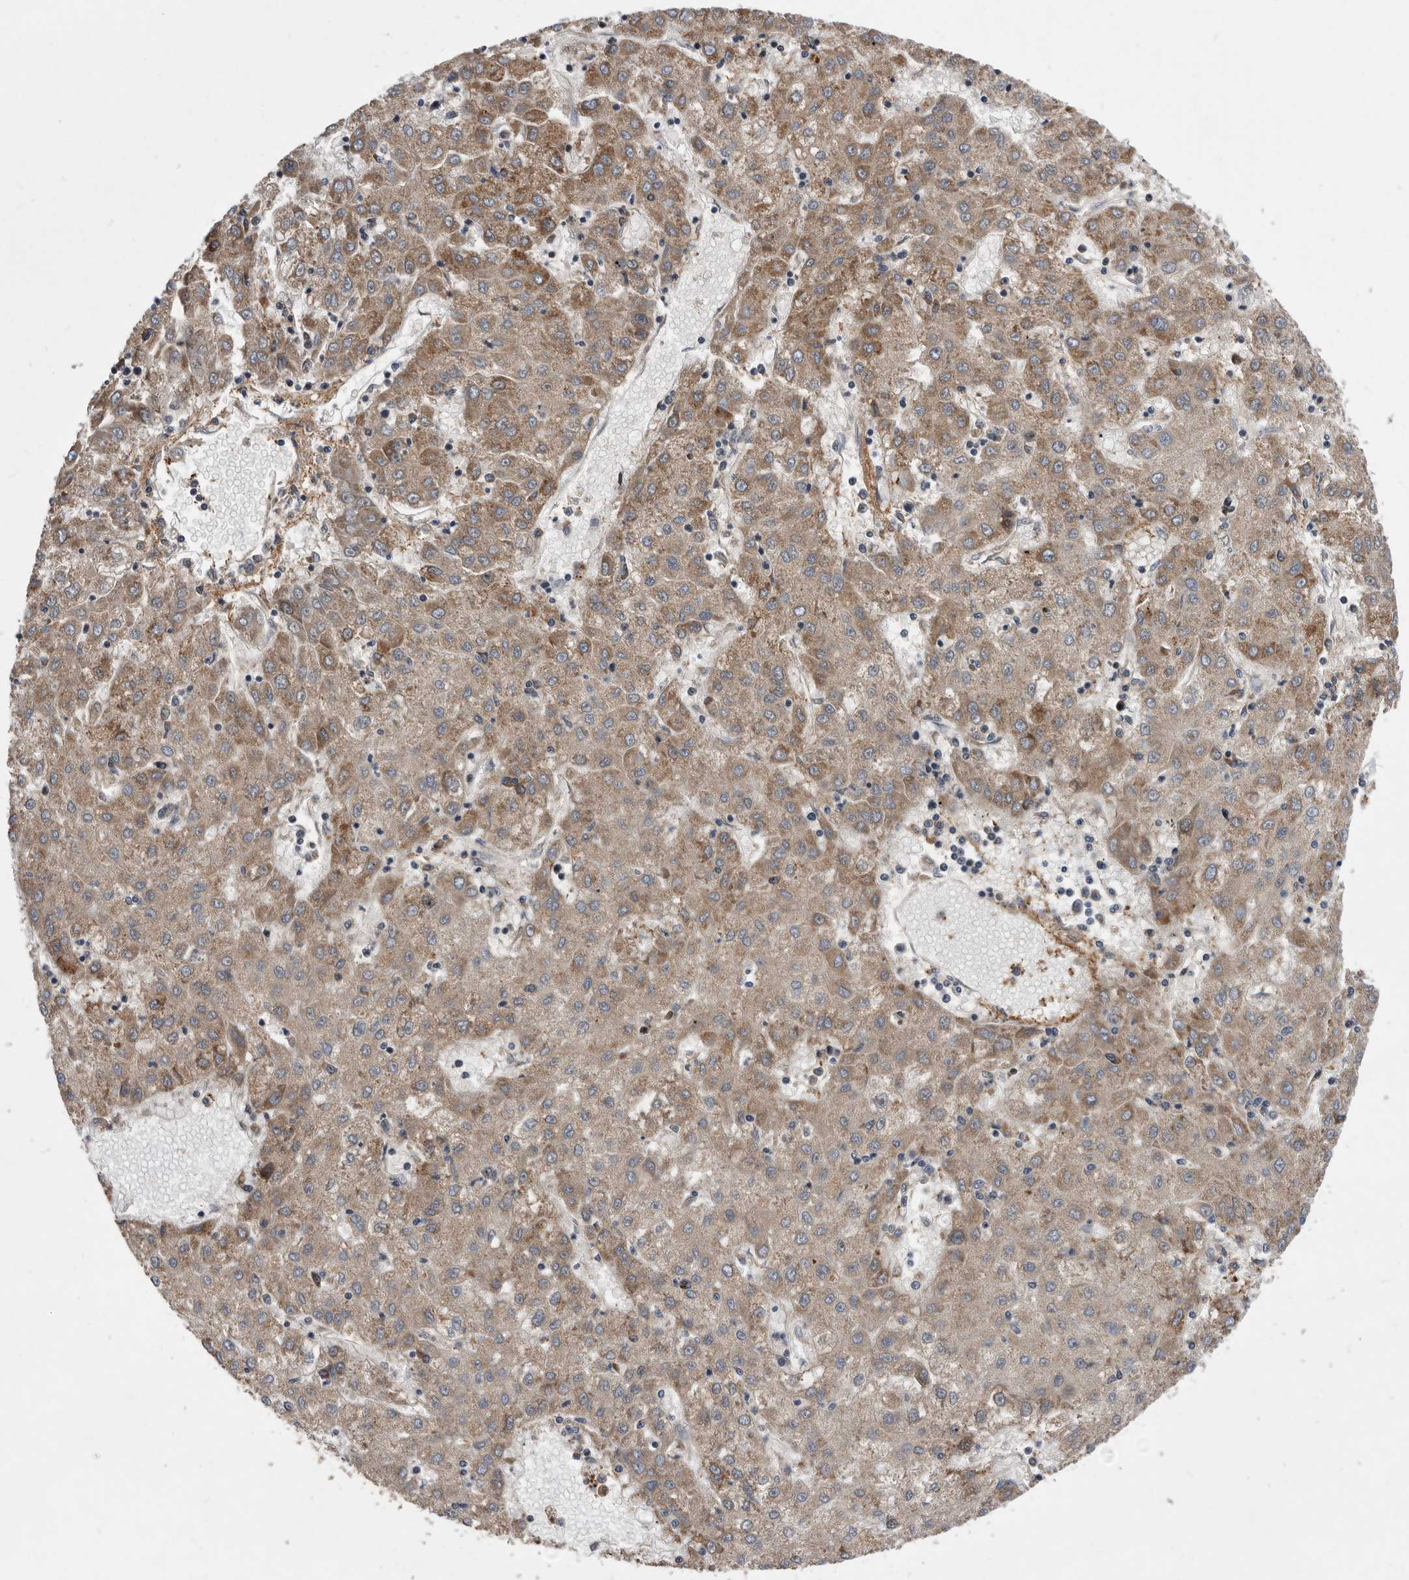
{"staining": {"intensity": "moderate", "quantity": "<25%", "location": "cytoplasmic/membranous"}, "tissue": "liver cancer", "cell_type": "Tumor cells", "image_type": "cancer", "snomed": [{"axis": "morphology", "description": "Carcinoma, Hepatocellular, NOS"}, {"axis": "topography", "description": "Liver"}], "caption": "High-power microscopy captured an immunohistochemistry histopathology image of hepatocellular carcinoma (liver), revealing moderate cytoplasmic/membranous positivity in approximately <25% of tumor cells. The staining is performed using DAB (3,3'-diaminobenzidine) brown chromogen to label protein expression. The nuclei are counter-stained blue using hematoxylin.", "gene": "SERINC2", "patient": {"sex": "male", "age": 72}}